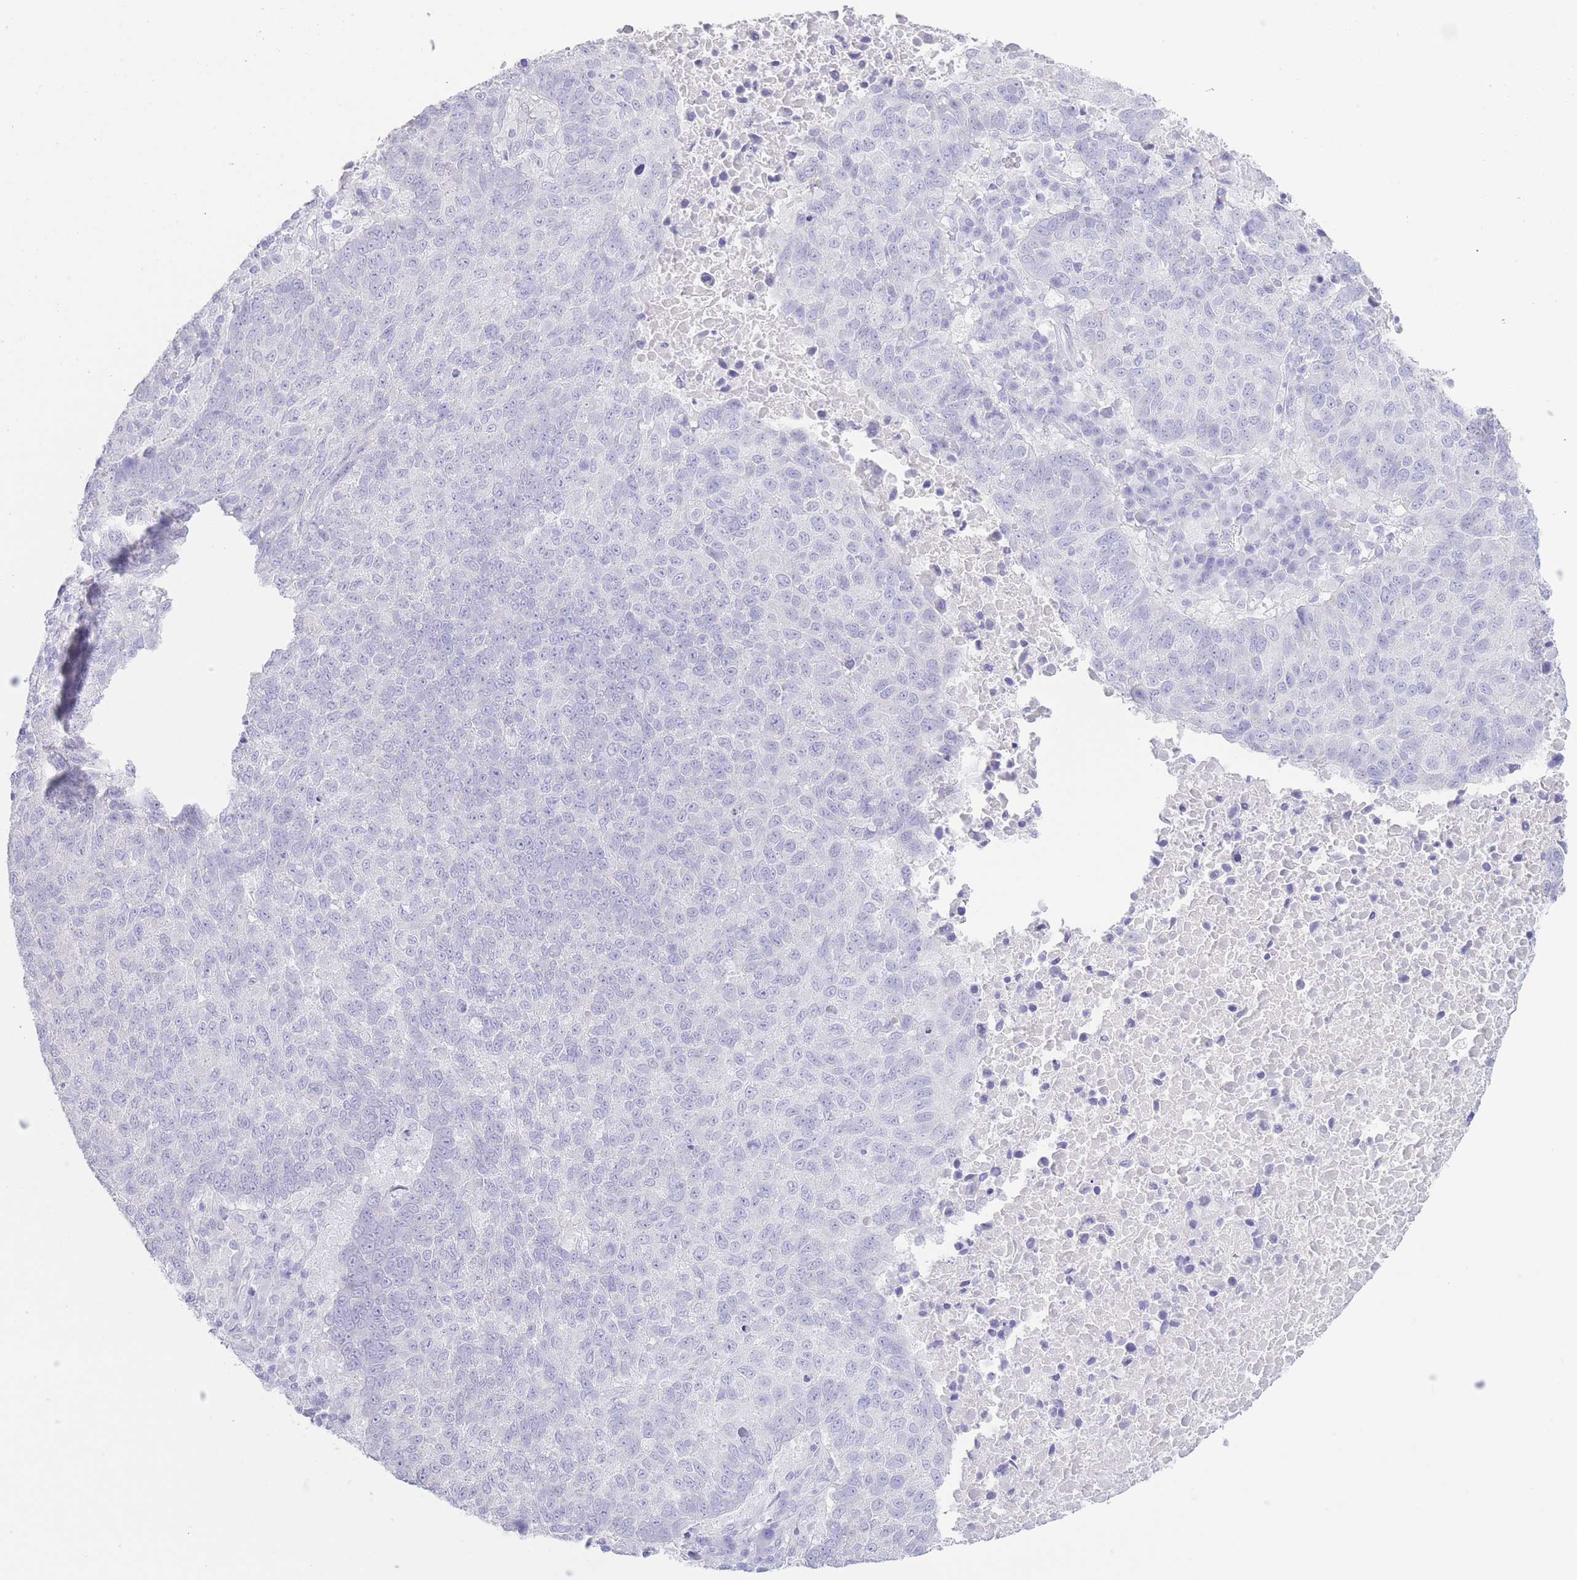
{"staining": {"intensity": "negative", "quantity": "none", "location": "none"}, "tissue": "lung cancer", "cell_type": "Tumor cells", "image_type": "cancer", "snomed": [{"axis": "morphology", "description": "Squamous cell carcinoma, NOS"}, {"axis": "topography", "description": "Lung"}], "caption": "Tumor cells are negative for protein expression in human lung squamous cell carcinoma. Brightfield microscopy of immunohistochemistry (IHC) stained with DAB (brown) and hematoxylin (blue), captured at high magnification.", "gene": "PKLR", "patient": {"sex": "male", "age": 73}}